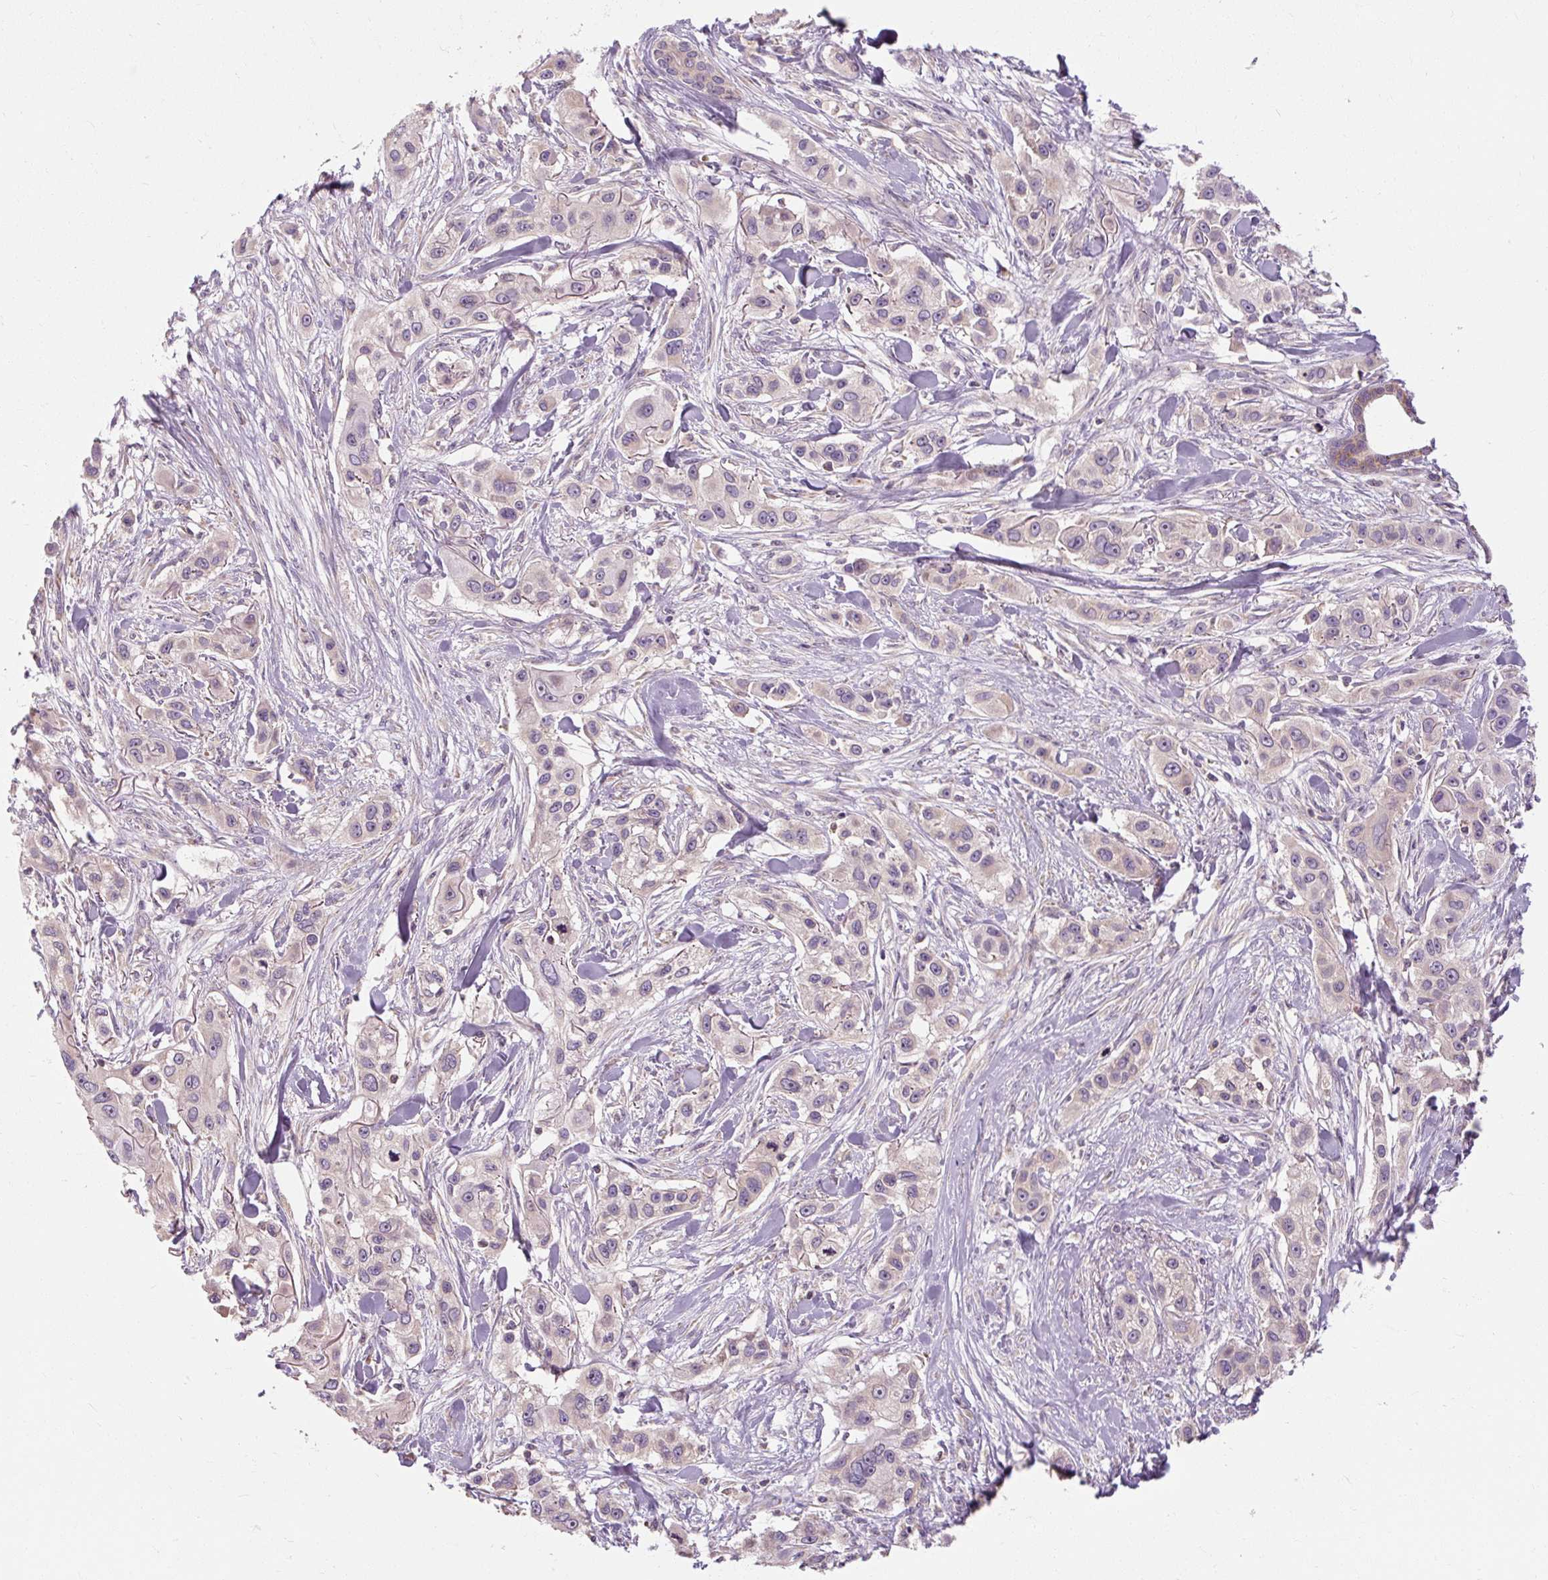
{"staining": {"intensity": "weak", "quantity": "<25%", "location": "cytoplasmic/membranous"}, "tissue": "skin cancer", "cell_type": "Tumor cells", "image_type": "cancer", "snomed": [{"axis": "morphology", "description": "Squamous cell carcinoma, NOS"}, {"axis": "topography", "description": "Skin"}], "caption": "Skin cancer stained for a protein using immunohistochemistry exhibits no expression tumor cells.", "gene": "PRSS48", "patient": {"sex": "male", "age": 63}}